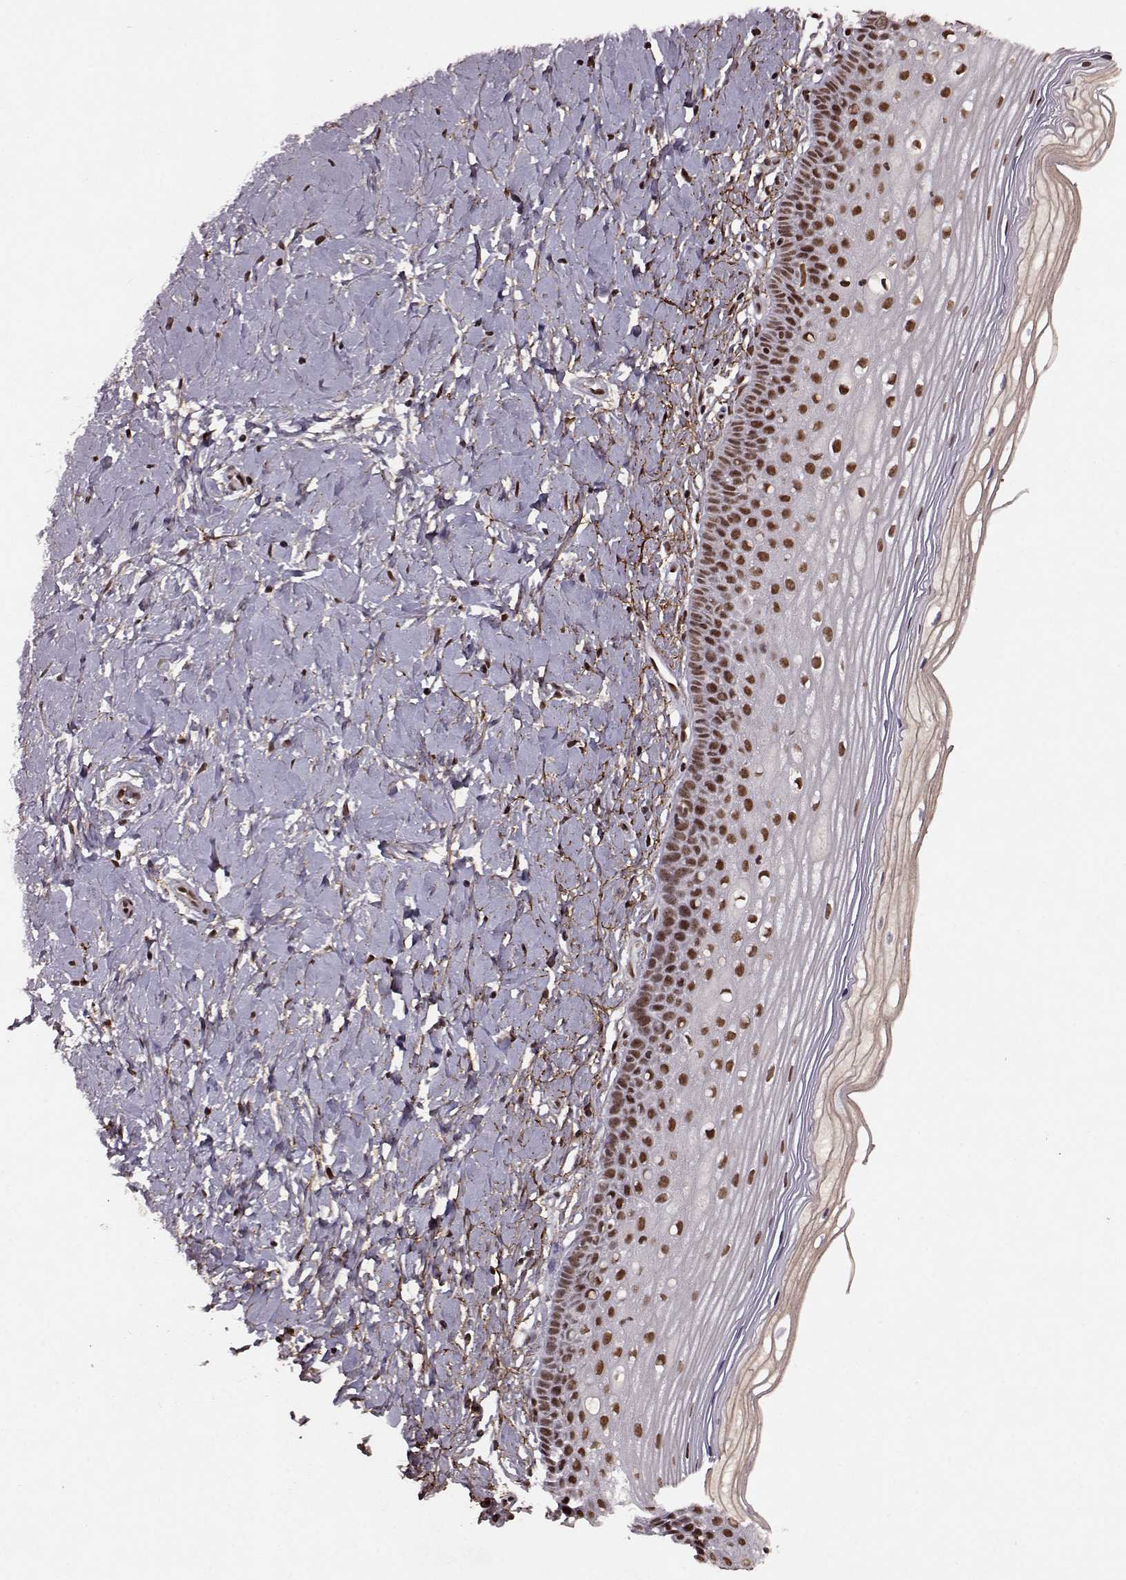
{"staining": {"intensity": "strong", "quantity": ">75%", "location": "nuclear"}, "tissue": "cervix", "cell_type": "Glandular cells", "image_type": "normal", "snomed": [{"axis": "morphology", "description": "Normal tissue, NOS"}, {"axis": "topography", "description": "Cervix"}], "caption": "Strong nuclear staining for a protein is present in approximately >75% of glandular cells of normal cervix using immunohistochemistry (IHC).", "gene": "RRAGD", "patient": {"sex": "female", "age": 37}}